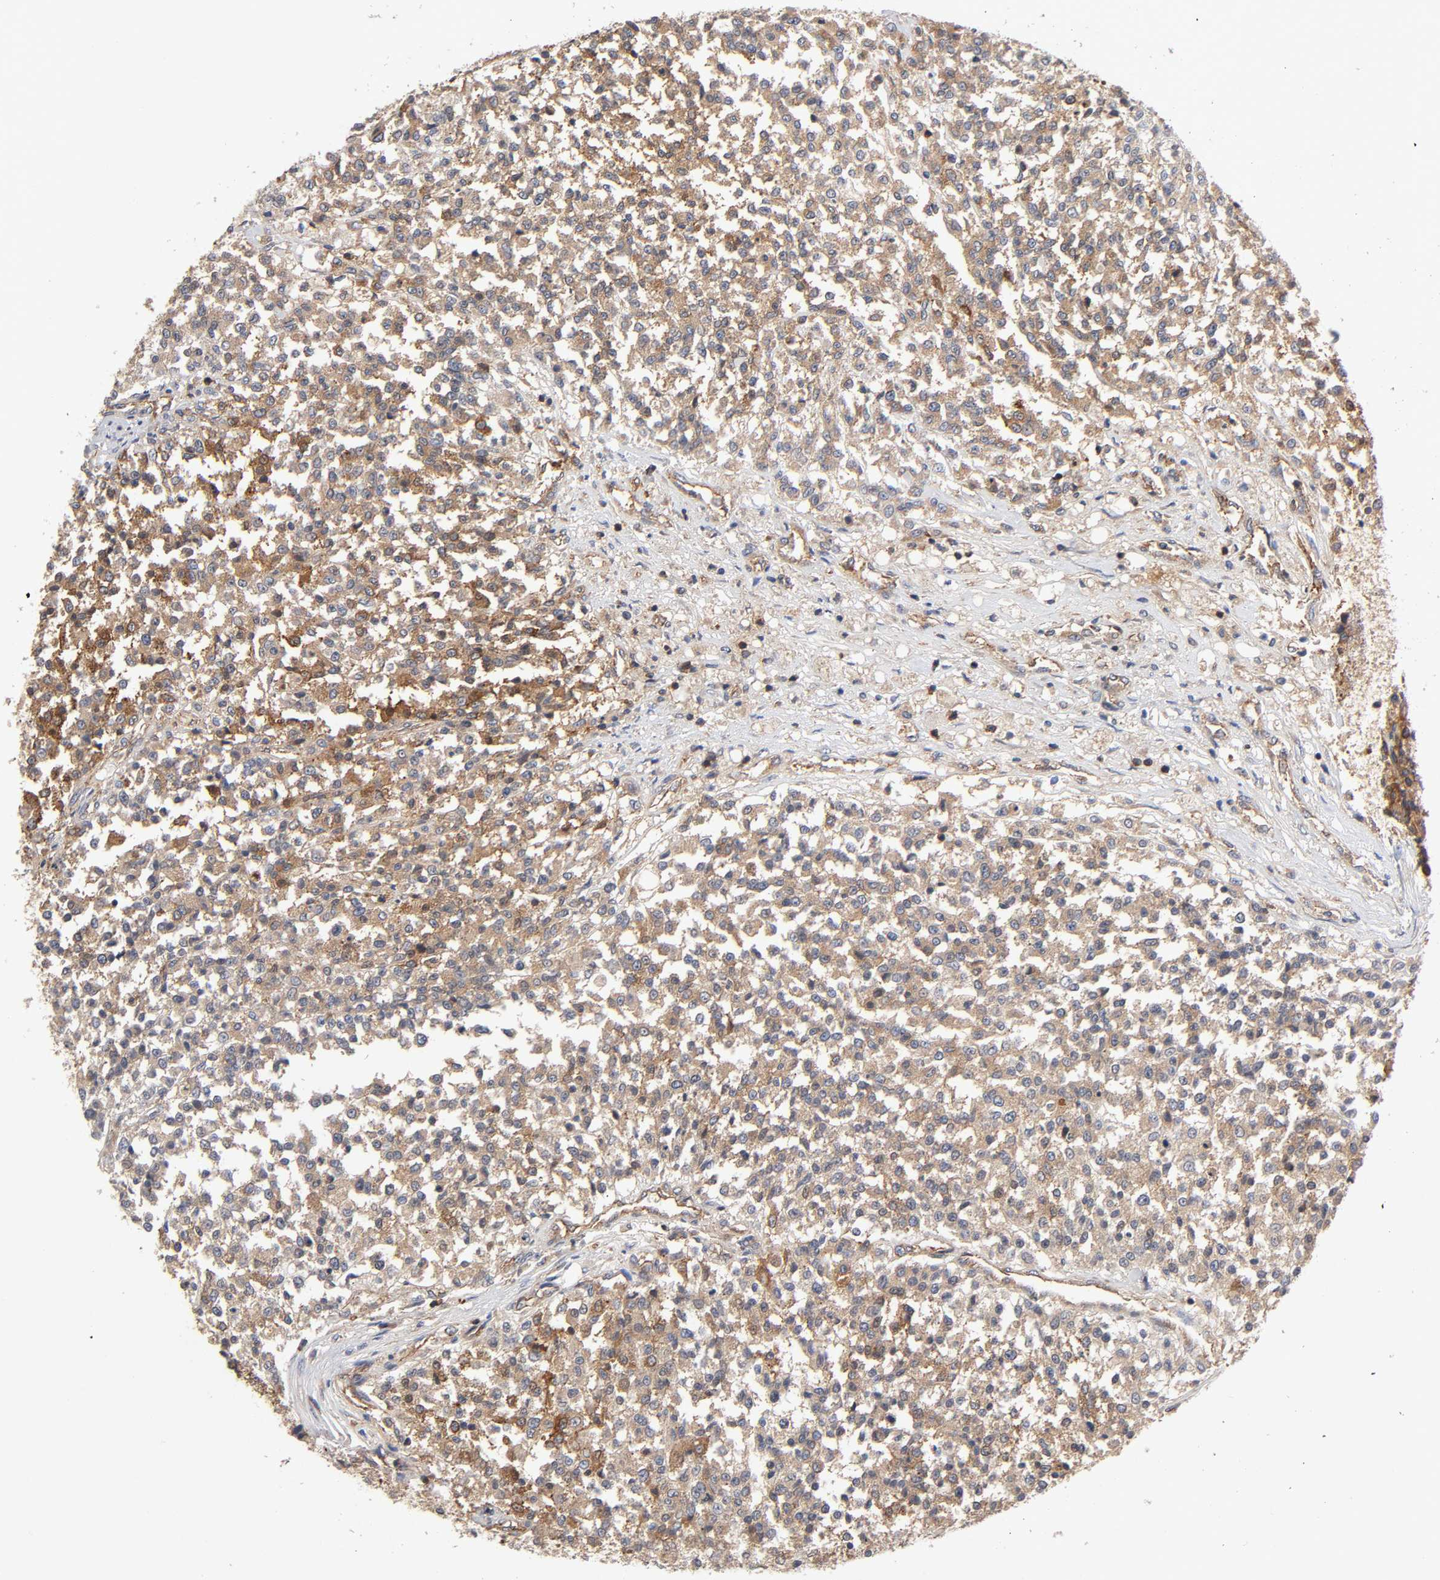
{"staining": {"intensity": "moderate", "quantity": "25%-75%", "location": "cytoplasmic/membranous"}, "tissue": "testis cancer", "cell_type": "Tumor cells", "image_type": "cancer", "snomed": [{"axis": "morphology", "description": "Seminoma, NOS"}, {"axis": "topography", "description": "Testis"}], "caption": "Protein staining of testis cancer tissue displays moderate cytoplasmic/membranous positivity in about 25%-75% of tumor cells. Ihc stains the protein in brown and the nuclei are stained blue.", "gene": "LAMTOR2", "patient": {"sex": "male", "age": 59}}